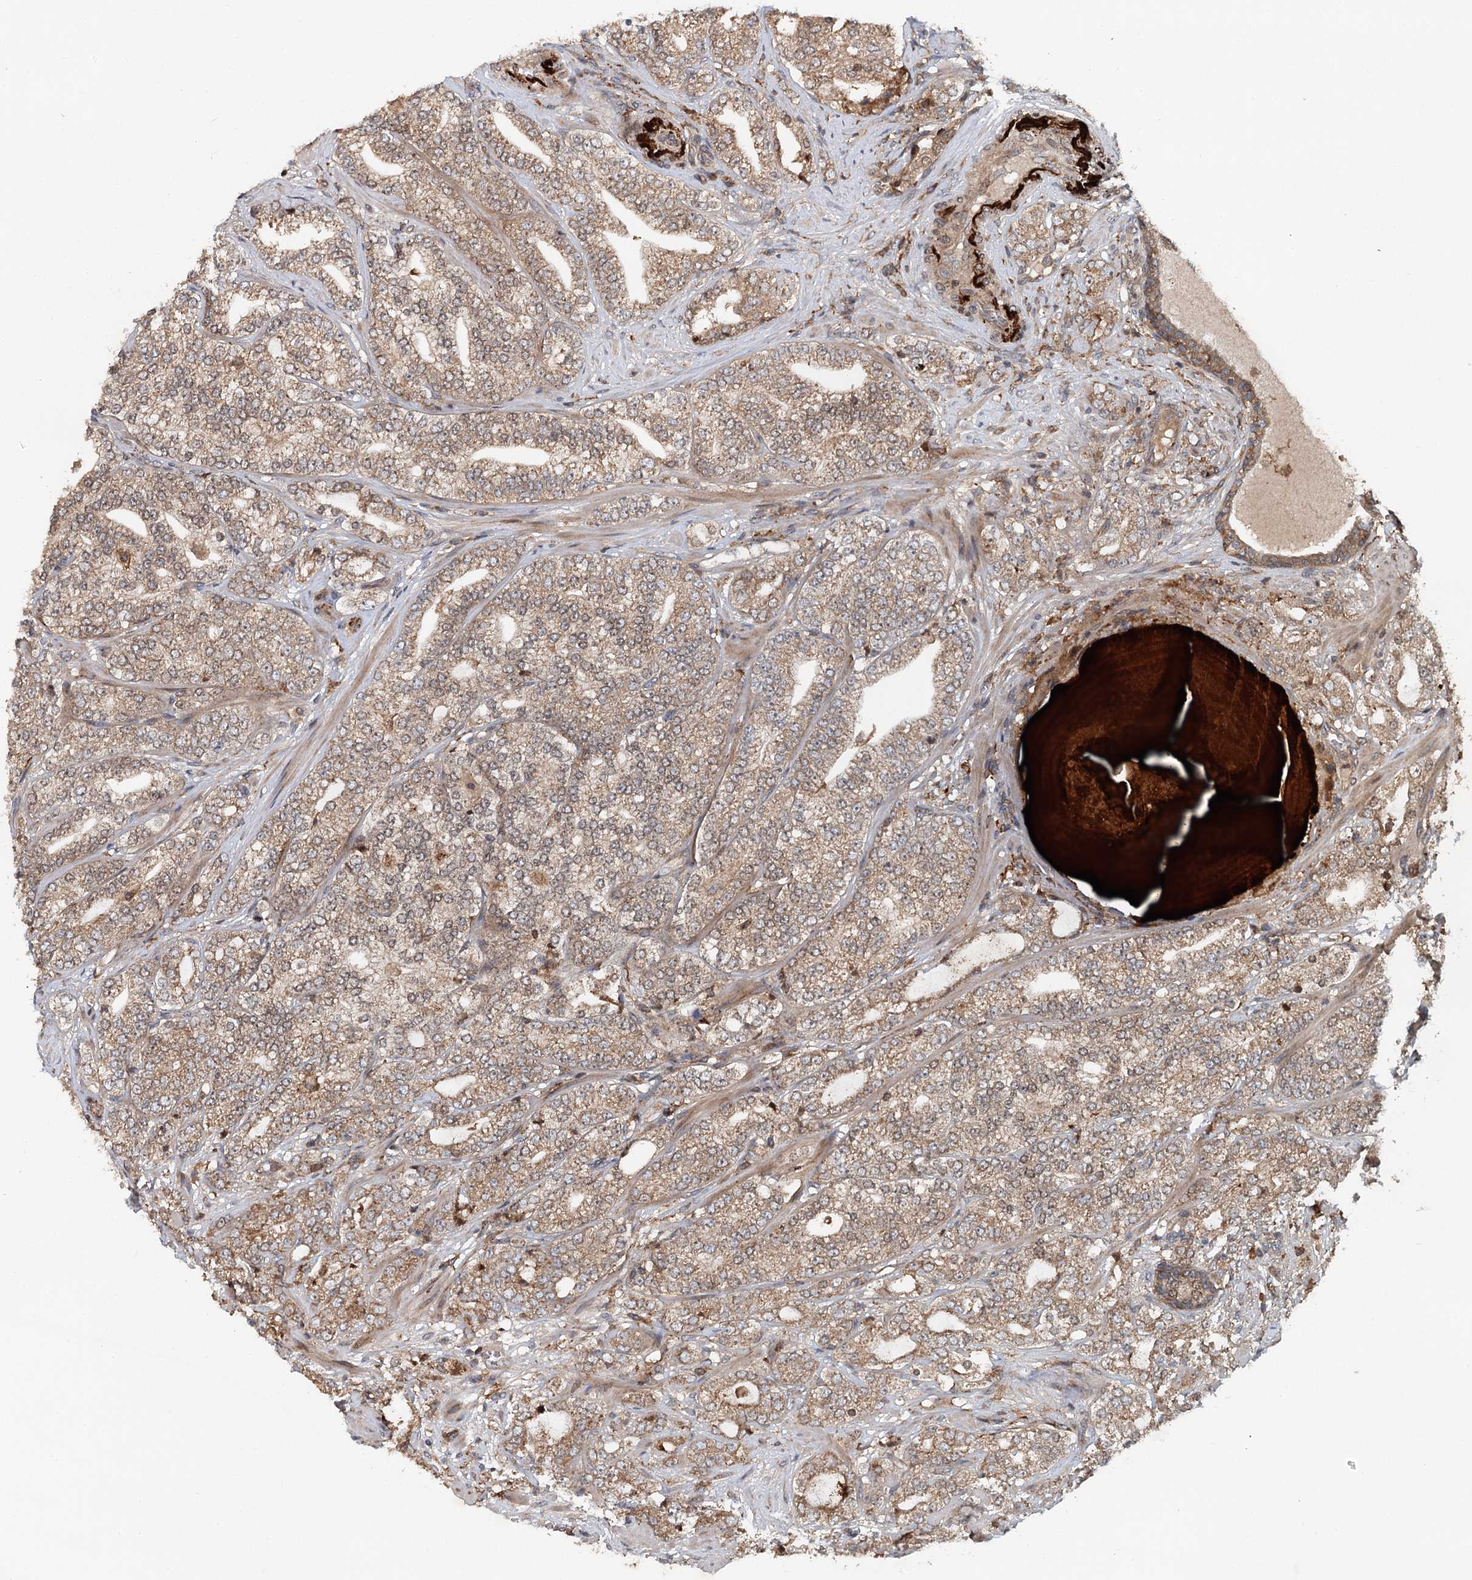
{"staining": {"intensity": "moderate", "quantity": ">75%", "location": "cytoplasmic/membranous"}, "tissue": "prostate cancer", "cell_type": "Tumor cells", "image_type": "cancer", "snomed": [{"axis": "morphology", "description": "Adenocarcinoma, High grade"}, {"axis": "topography", "description": "Prostate"}], "caption": "Prostate high-grade adenocarcinoma stained with a brown dye shows moderate cytoplasmic/membranous positive expression in approximately >75% of tumor cells.", "gene": "RNF111", "patient": {"sex": "male", "age": 64}}